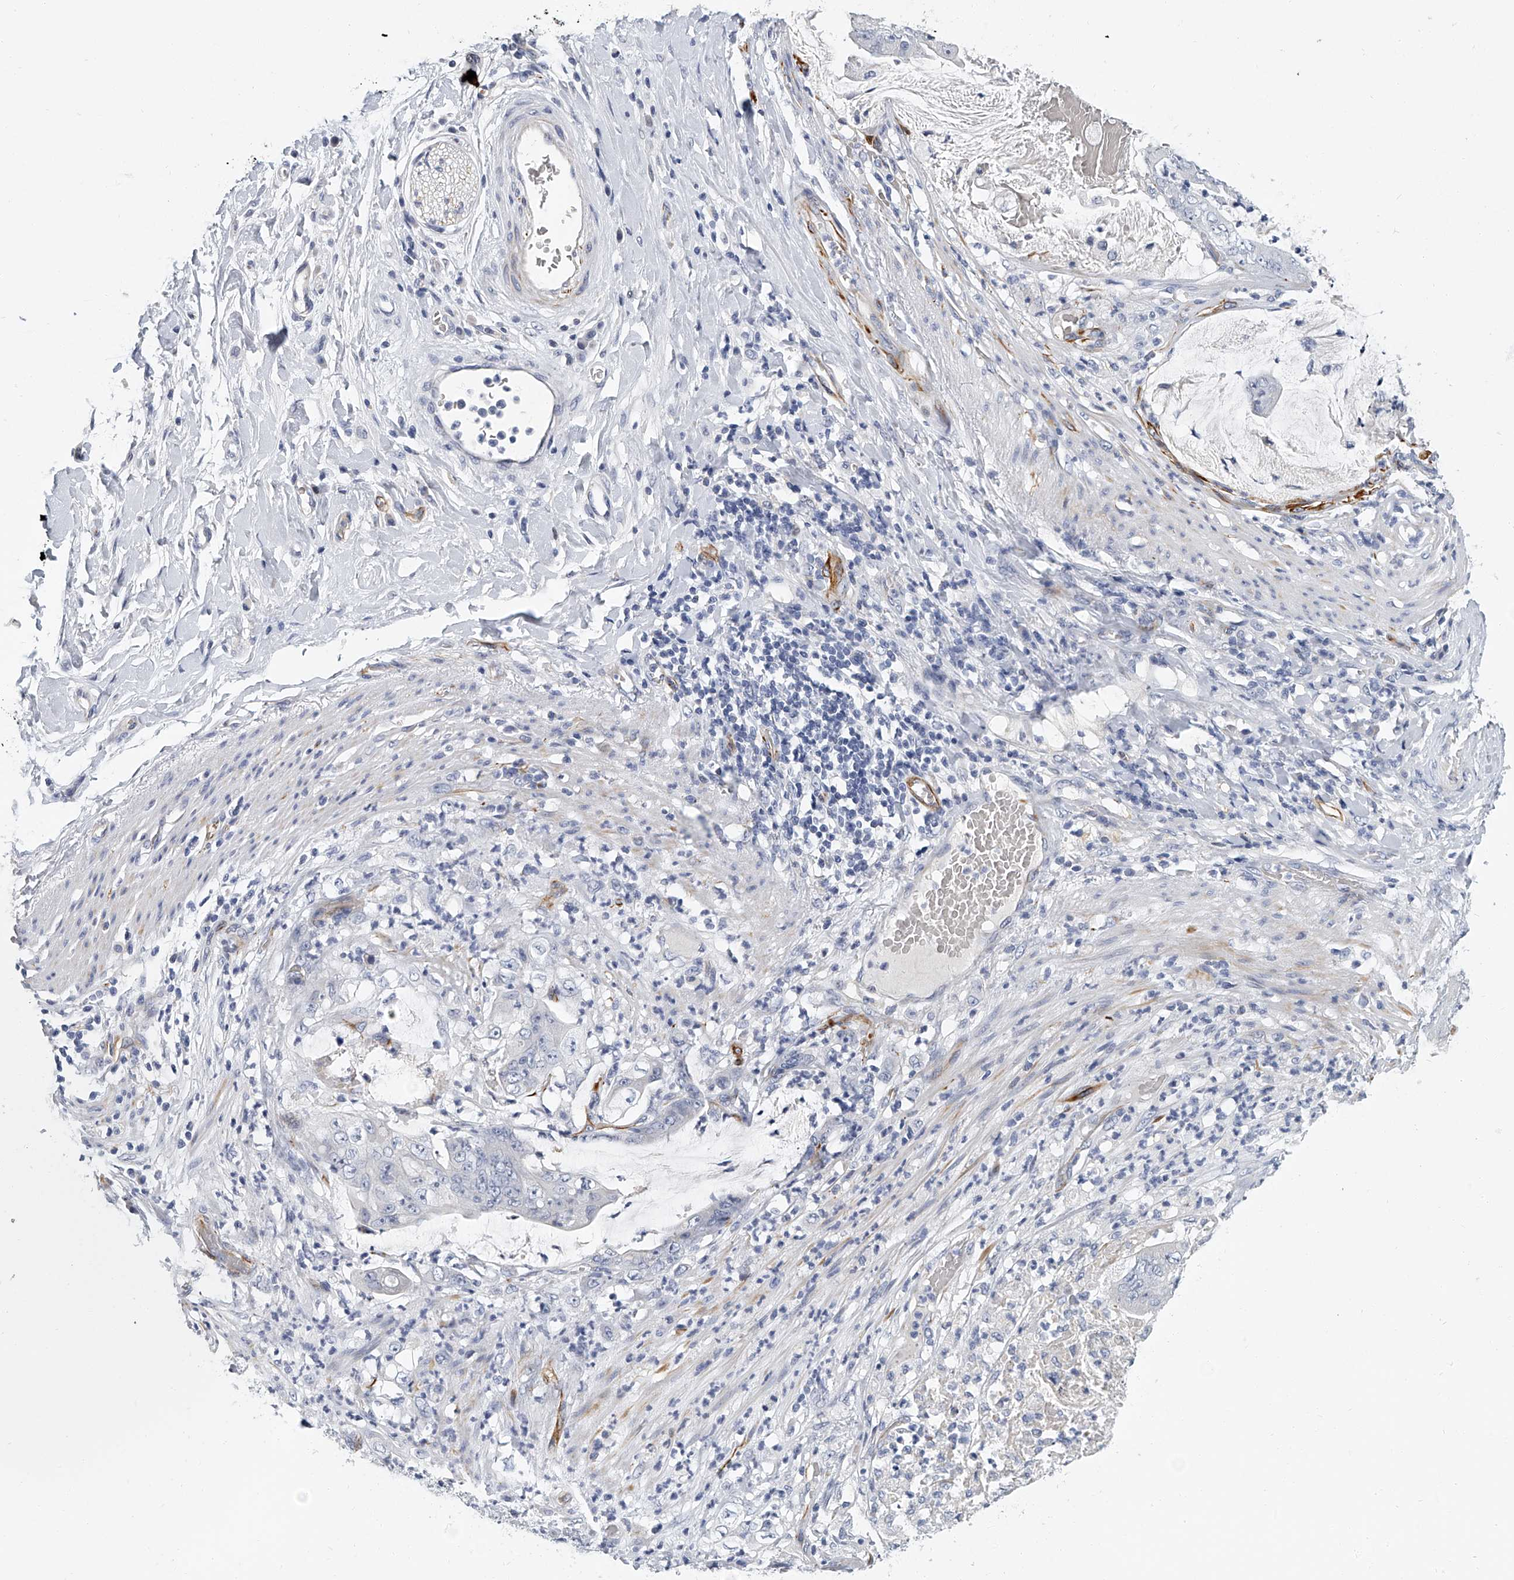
{"staining": {"intensity": "negative", "quantity": "none", "location": "none"}, "tissue": "stomach cancer", "cell_type": "Tumor cells", "image_type": "cancer", "snomed": [{"axis": "morphology", "description": "Adenocarcinoma, NOS"}, {"axis": "topography", "description": "Stomach"}], "caption": "Tumor cells are negative for protein expression in human stomach adenocarcinoma.", "gene": "KIRREL1", "patient": {"sex": "female", "age": 73}}